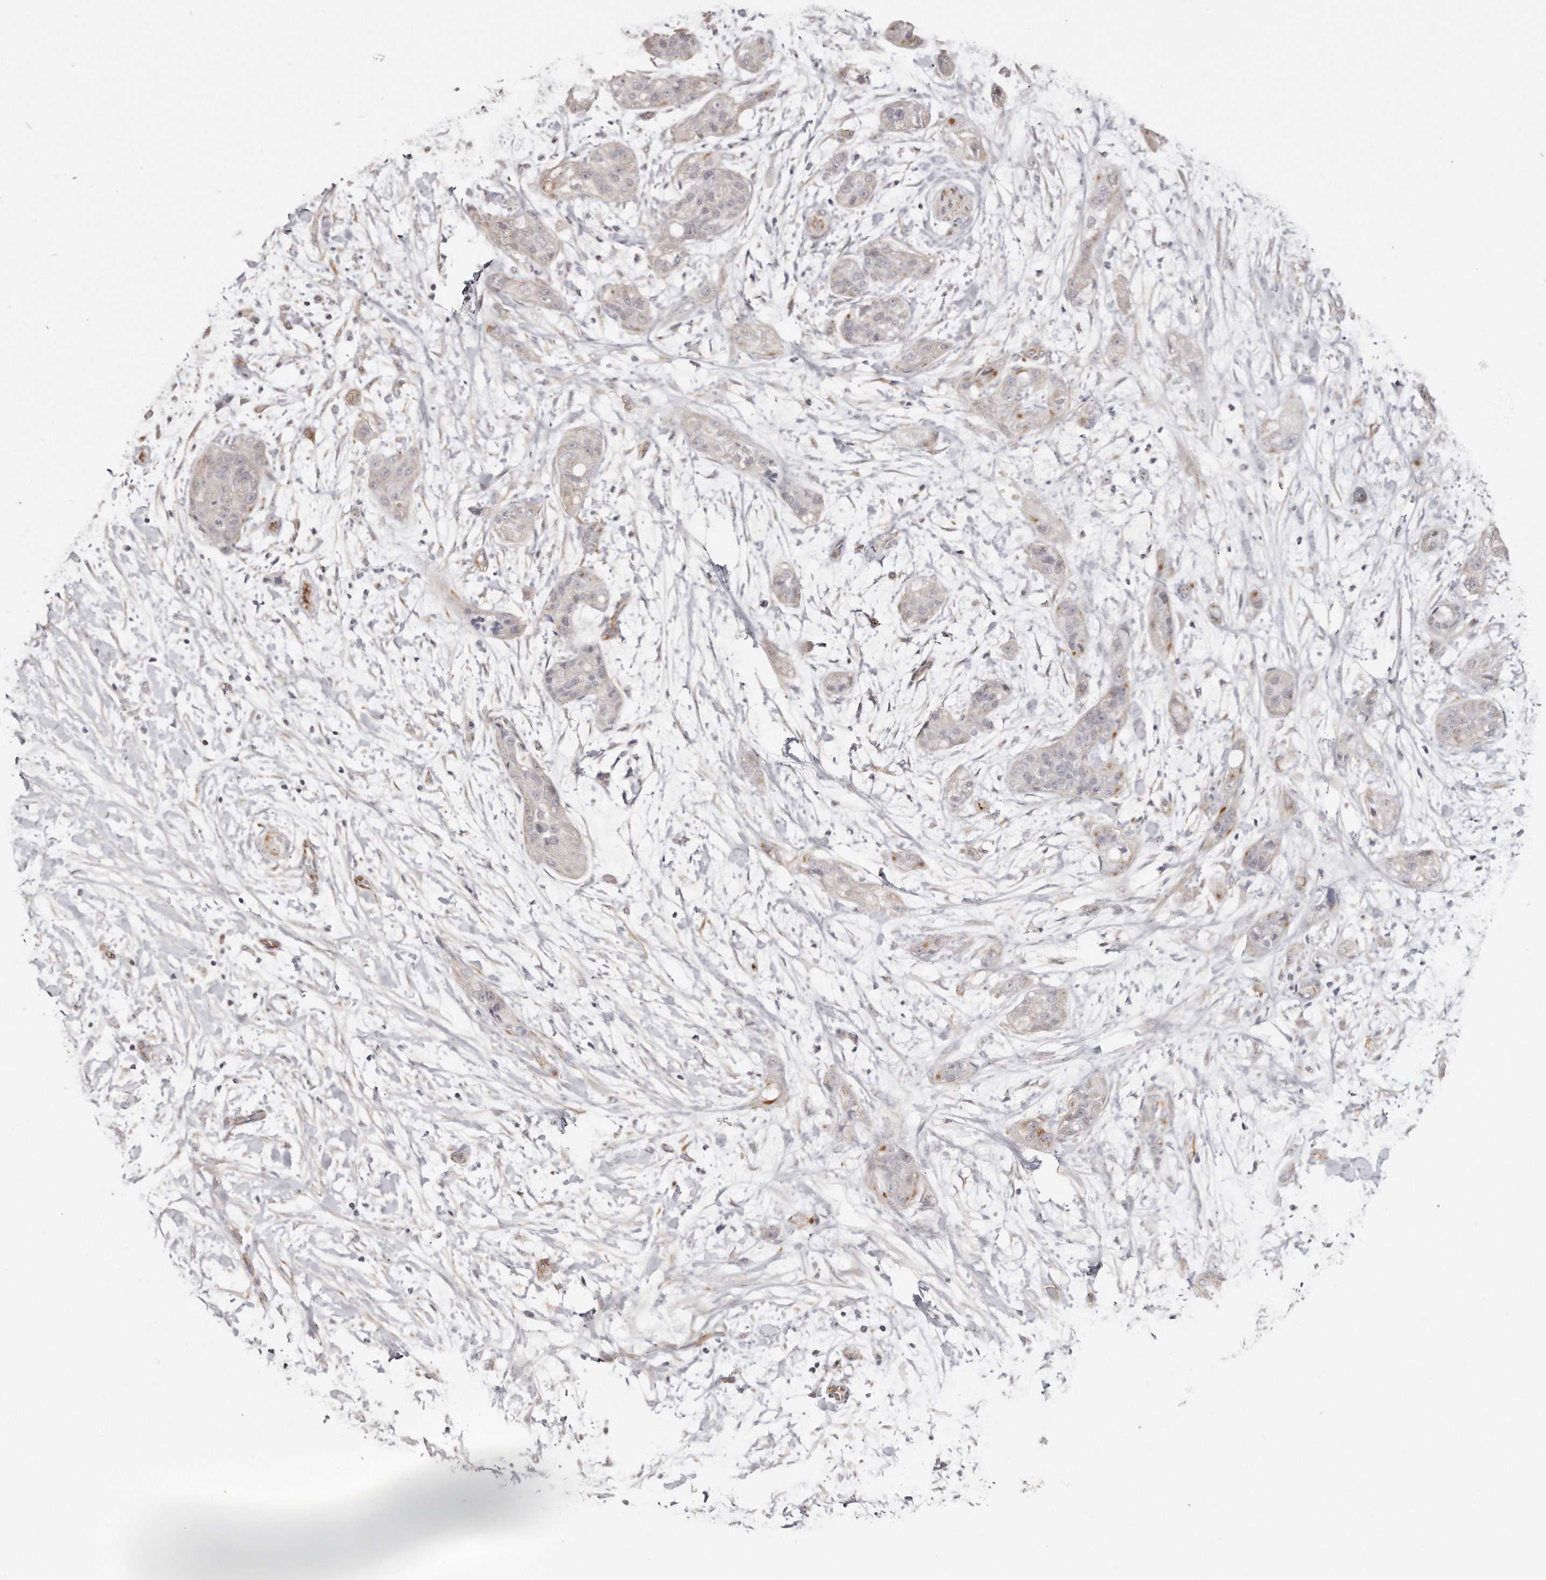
{"staining": {"intensity": "weak", "quantity": "<25%", "location": "cytoplasmic/membranous"}, "tissue": "pancreatic cancer", "cell_type": "Tumor cells", "image_type": "cancer", "snomed": [{"axis": "morphology", "description": "Adenocarcinoma, NOS"}, {"axis": "topography", "description": "Pancreas"}], "caption": "Immunohistochemistry micrograph of human pancreatic cancer stained for a protein (brown), which displays no positivity in tumor cells.", "gene": "ZYG11A", "patient": {"sex": "female", "age": 78}}